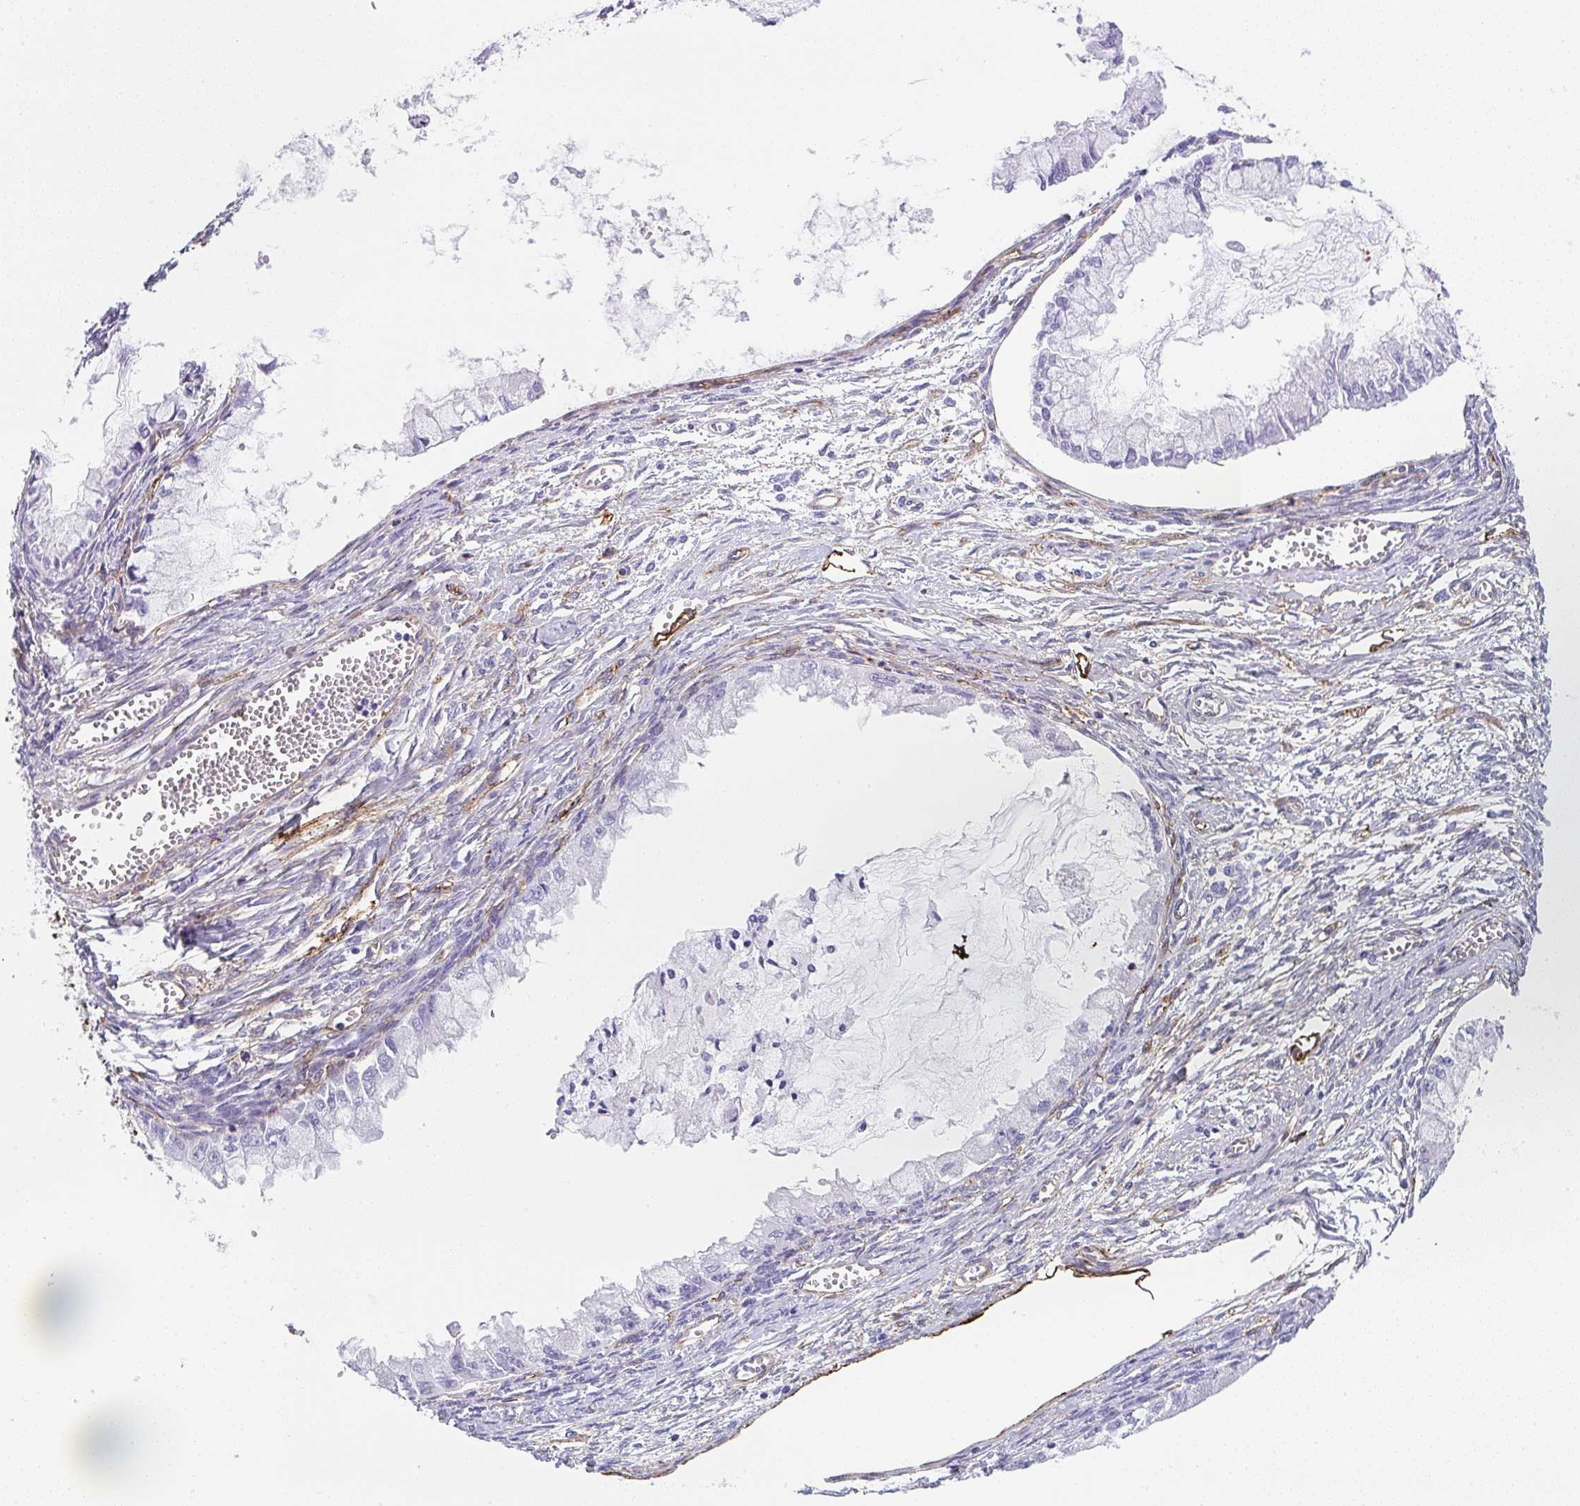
{"staining": {"intensity": "negative", "quantity": "none", "location": "none"}, "tissue": "ovarian cancer", "cell_type": "Tumor cells", "image_type": "cancer", "snomed": [{"axis": "morphology", "description": "Cystadenocarcinoma, mucinous, NOS"}, {"axis": "topography", "description": "Ovary"}], "caption": "DAB immunohistochemical staining of ovarian mucinous cystadenocarcinoma reveals no significant staining in tumor cells.", "gene": "DBN1", "patient": {"sex": "female", "age": 34}}